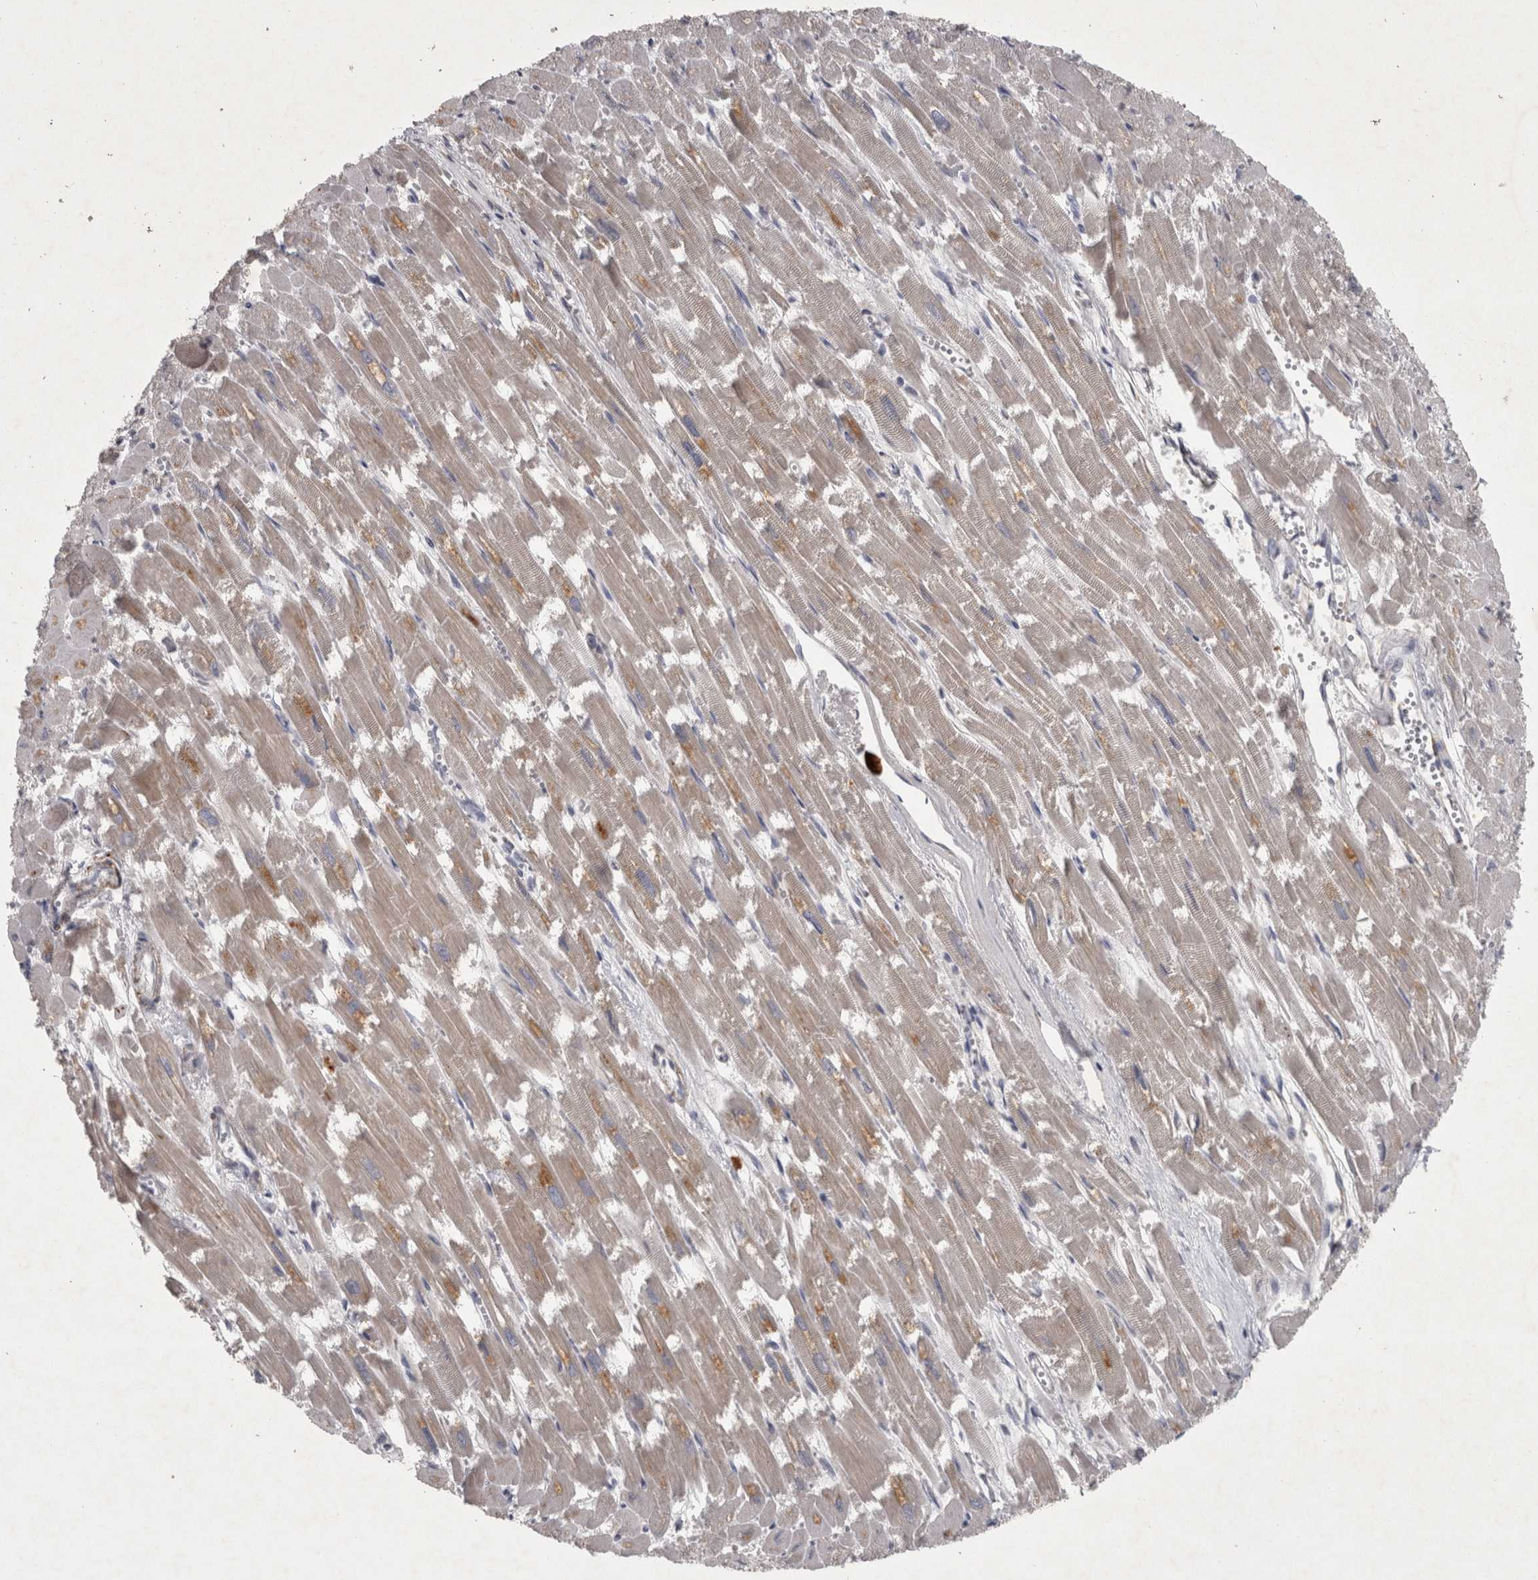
{"staining": {"intensity": "moderate", "quantity": "25%-75%", "location": "cytoplasmic/membranous"}, "tissue": "heart muscle", "cell_type": "Cardiomyocytes", "image_type": "normal", "snomed": [{"axis": "morphology", "description": "Normal tissue, NOS"}, {"axis": "topography", "description": "Heart"}], "caption": "Protein staining reveals moderate cytoplasmic/membranous staining in approximately 25%-75% of cardiomyocytes in normal heart muscle. The staining is performed using DAB brown chromogen to label protein expression. The nuclei are counter-stained blue using hematoxylin.", "gene": "DBT", "patient": {"sex": "male", "age": 54}}